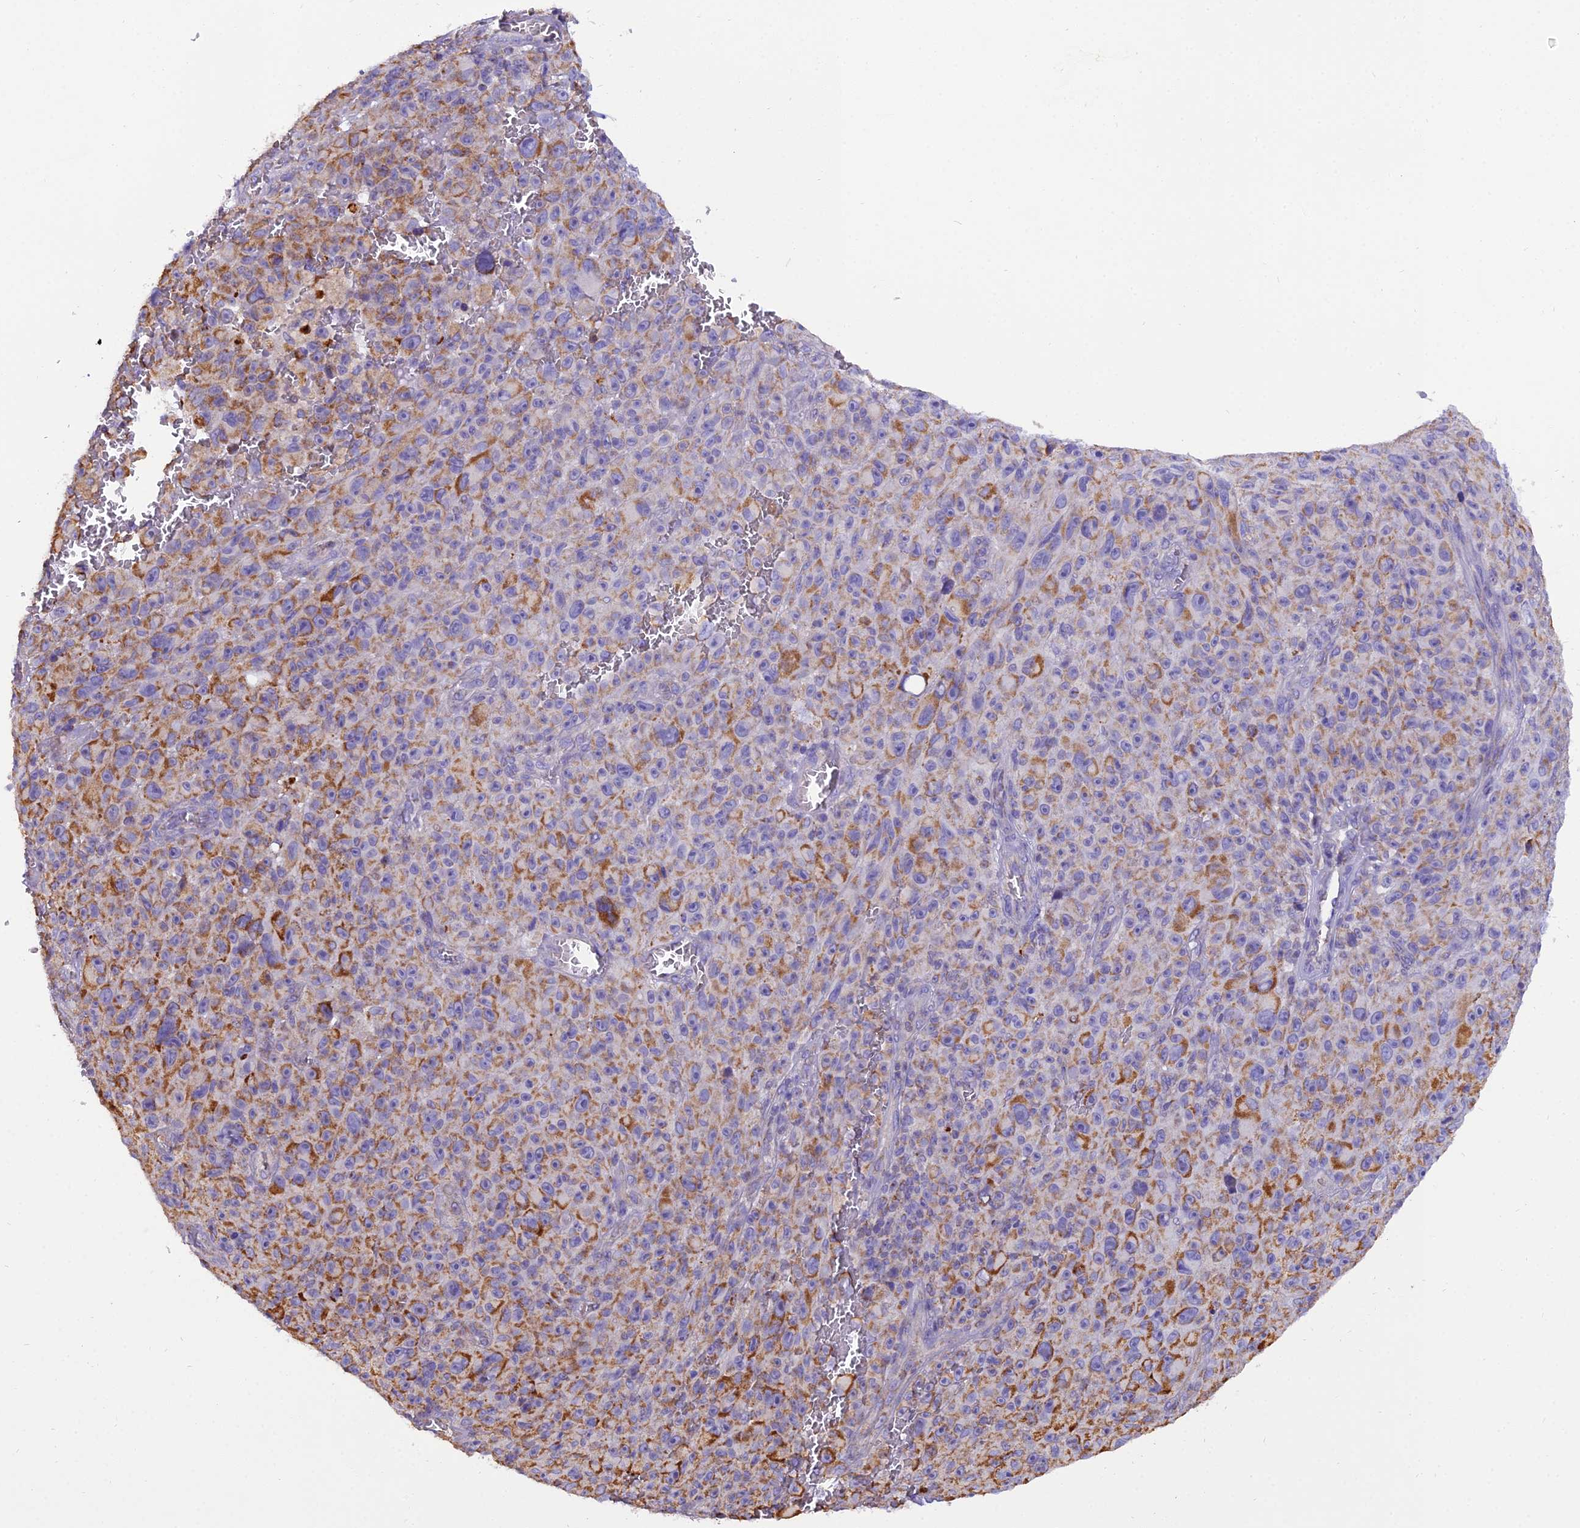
{"staining": {"intensity": "moderate", "quantity": ">75%", "location": "cytoplasmic/membranous"}, "tissue": "melanoma", "cell_type": "Tumor cells", "image_type": "cancer", "snomed": [{"axis": "morphology", "description": "Malignant melanoma, NOS"}, {"axis": "topography", "description": "Skin"}], "caption": "DAB (3,3'-diaminobenzidine) immunohistochemical staining of malignant melanoma displays moderate cytoplasmic/membranous protein expression in about >75% of tumor cells. Nuclei are stained in blue.", "gene": "GPD1", "patient": {"sex": "female", "age": 82}}